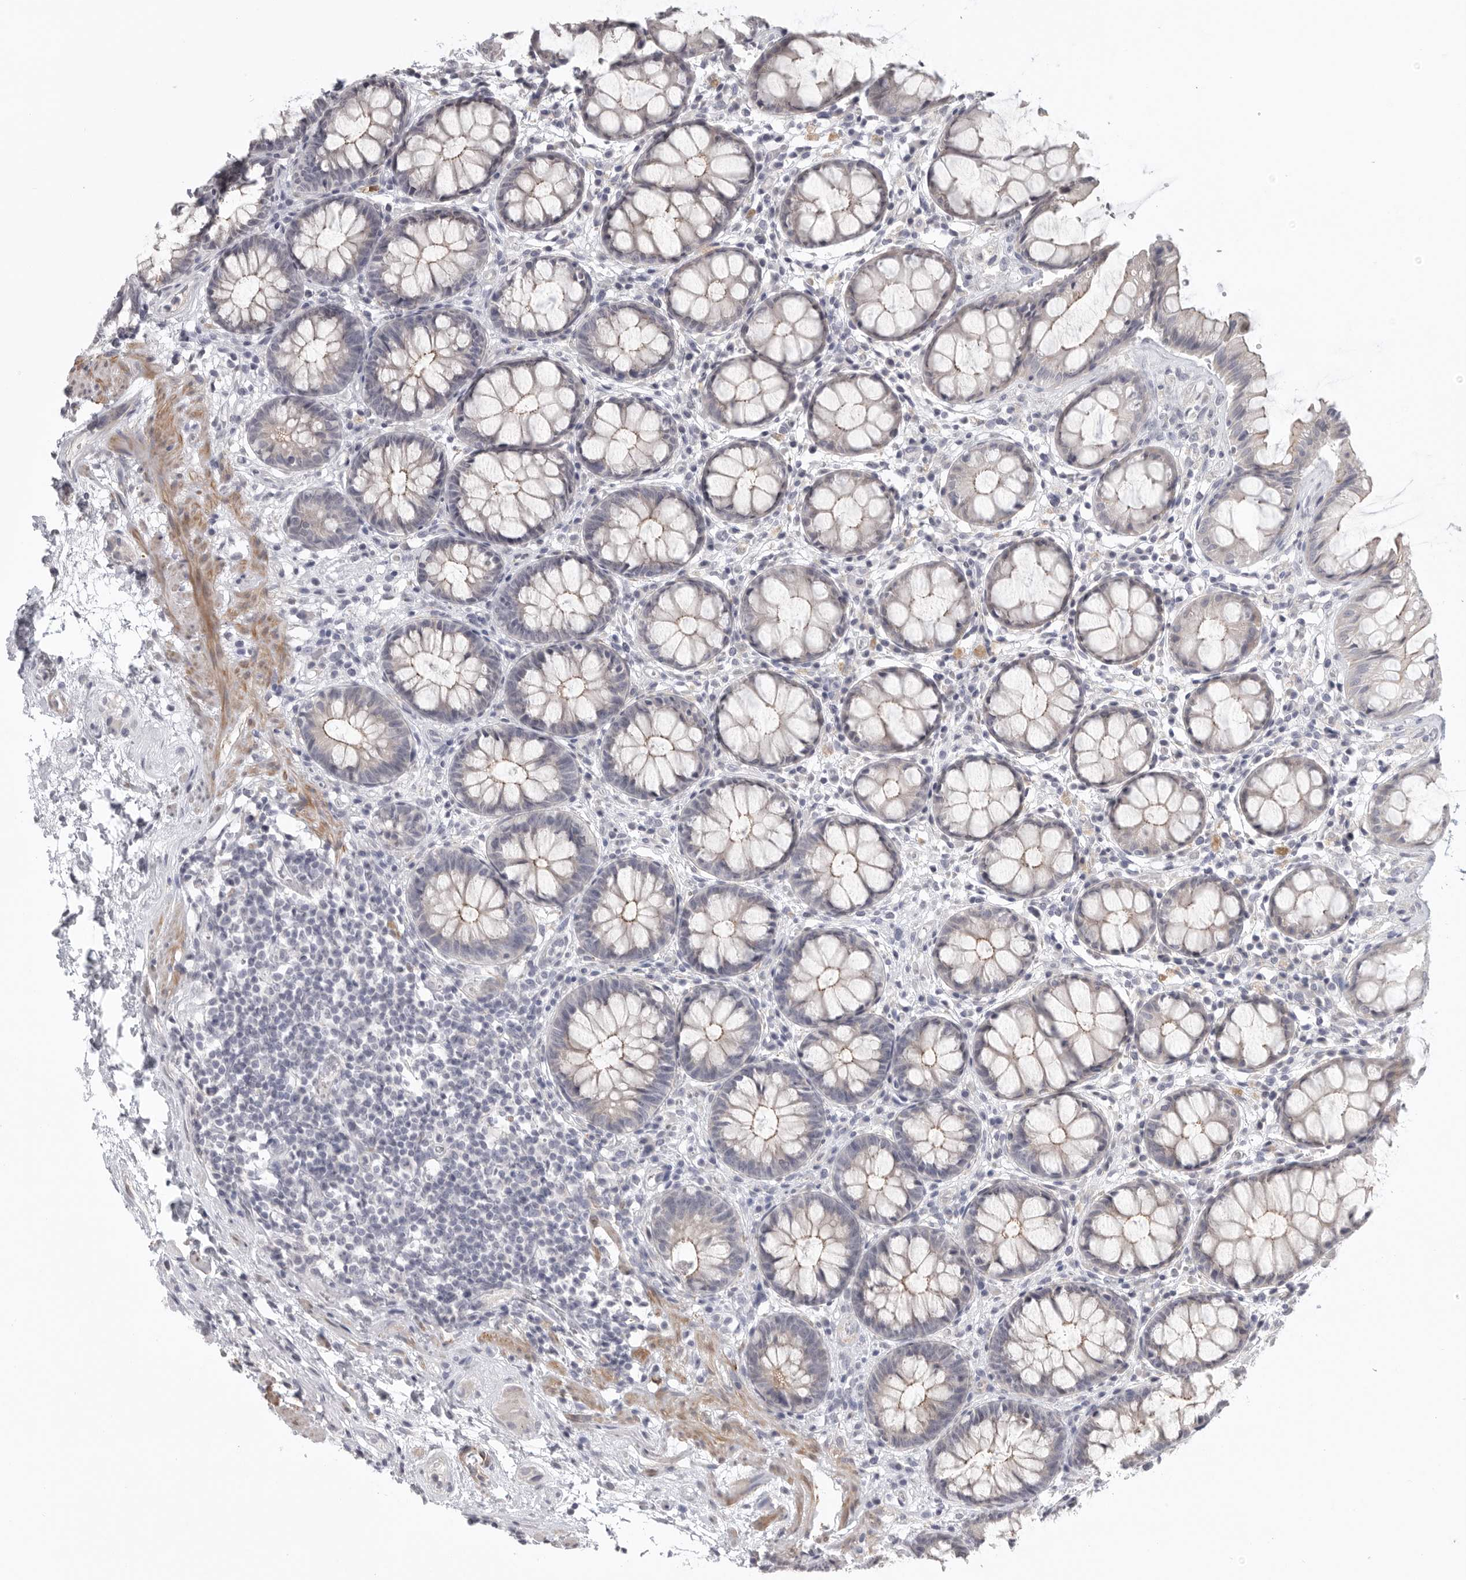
{"staining": {"intensity": "weak", "quantity": "25%-75%", "location": "cytoplasmic/membranous"}, "tissue": "rectum", "cell_type": "Glandular cells", "image_type": "normal", "snomed": [{"axis": "morphology", "description": "Normal tissue, NOS"}, {"axis": "topography", "description": "Rectum"}], "caption": "This is an image of immunohistochemistry staining of normal rectum, which shows weak staining in the cytoplasmic/membranous of glandular cells.", "gene": "STAB2", "patient": {"sex": "male", "age": 64}}